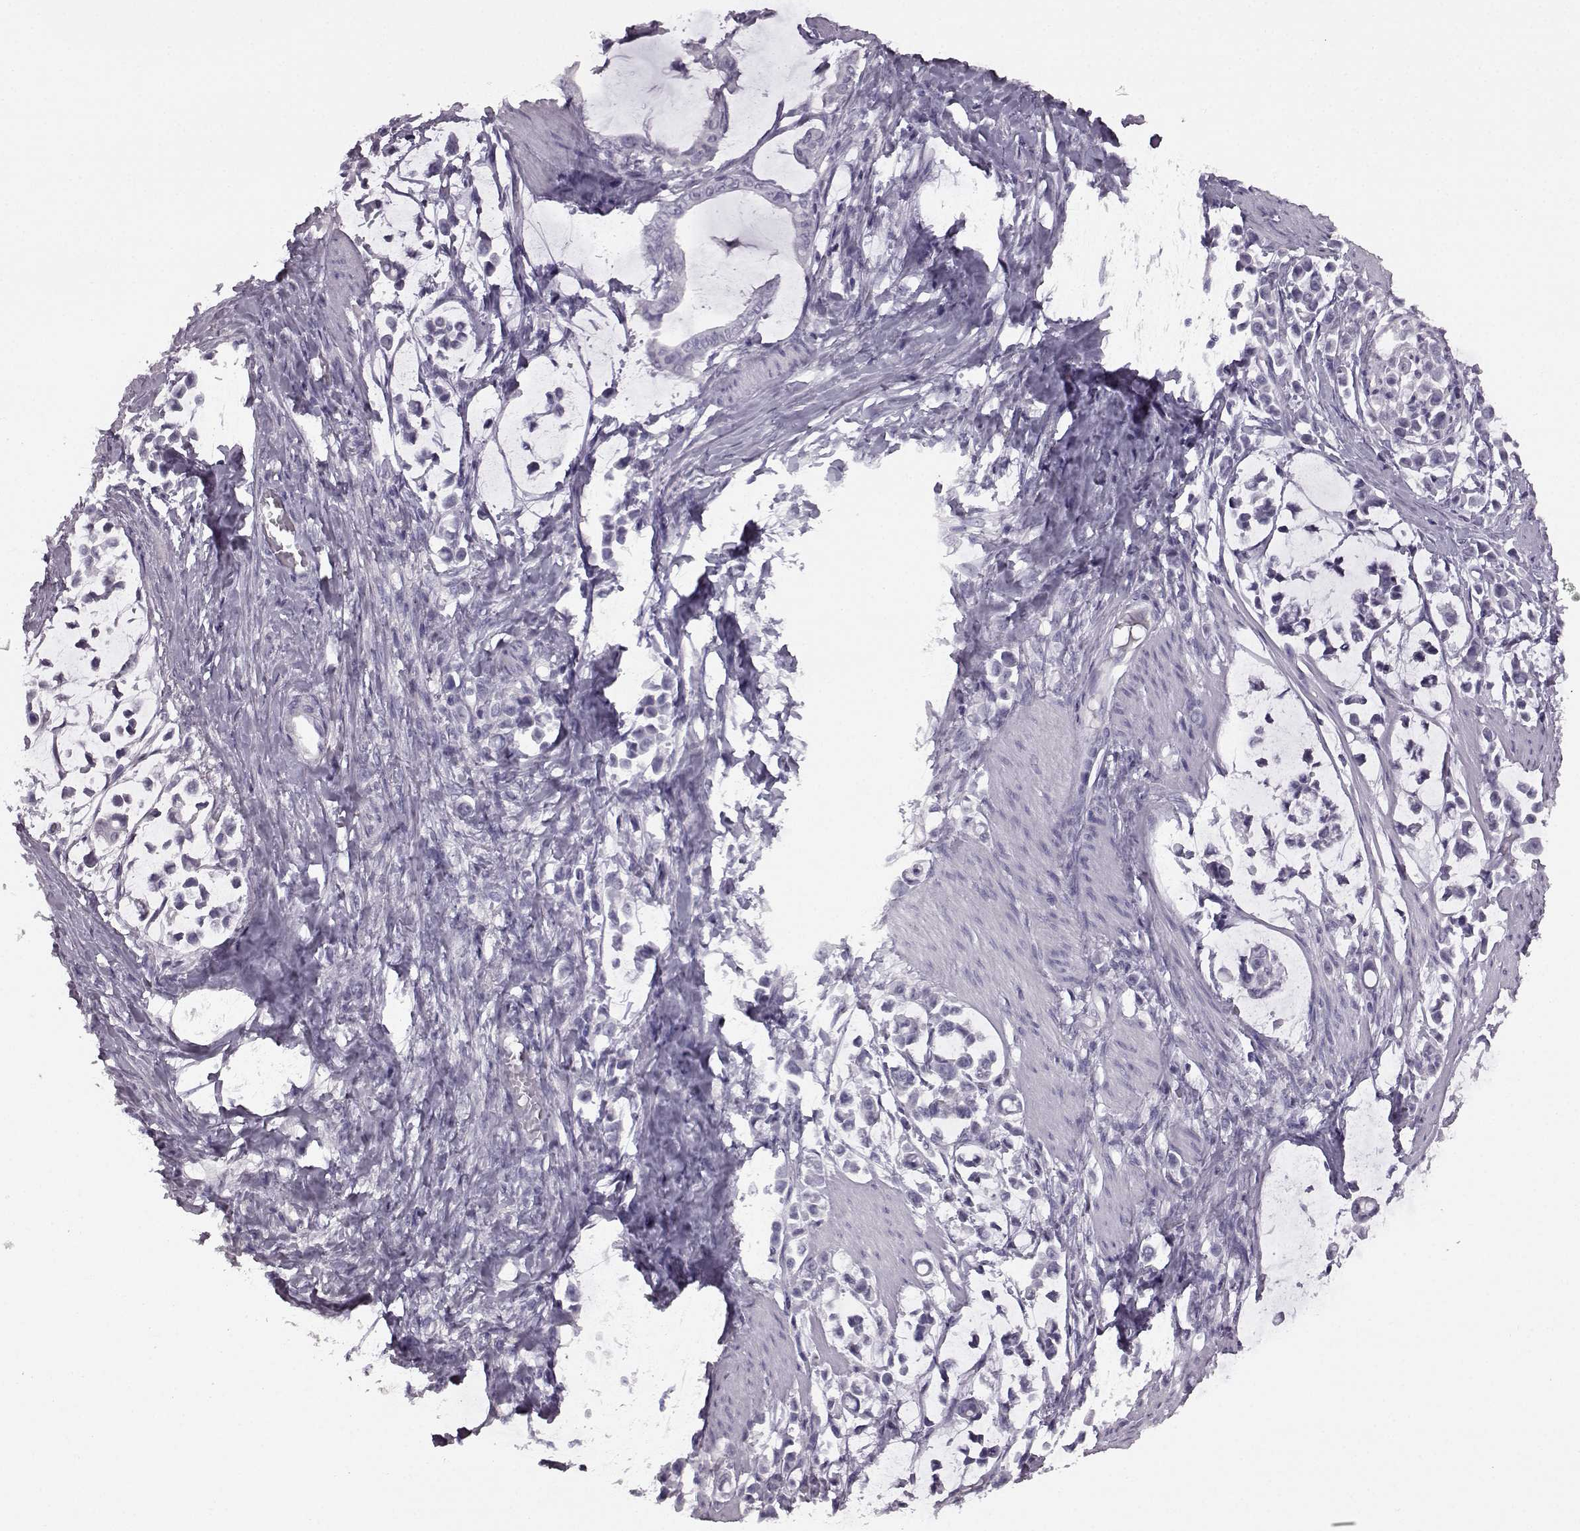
{"staining": {"intensity": "negative", "quantity": "none", "location": "none"}, "tissue": "stomach cancer", "cell_type": "Tumor cells", "image_type": "cancer", "snomed": [{"axis": "morphology", "description": "Adenocarcinoma, NOS"}, {"axis": "topography", "description": "Stomach"}], "caption": "IHC image of neoplastic tissue: stomach cancer stained with DAB reveals no significant protein positivity in tumor cells. (DAB (3,3'-diaminobenzidine) IHC, high magnification).", "gene": "PRPH2", "patient": {"sex": "male", "age": 82}}